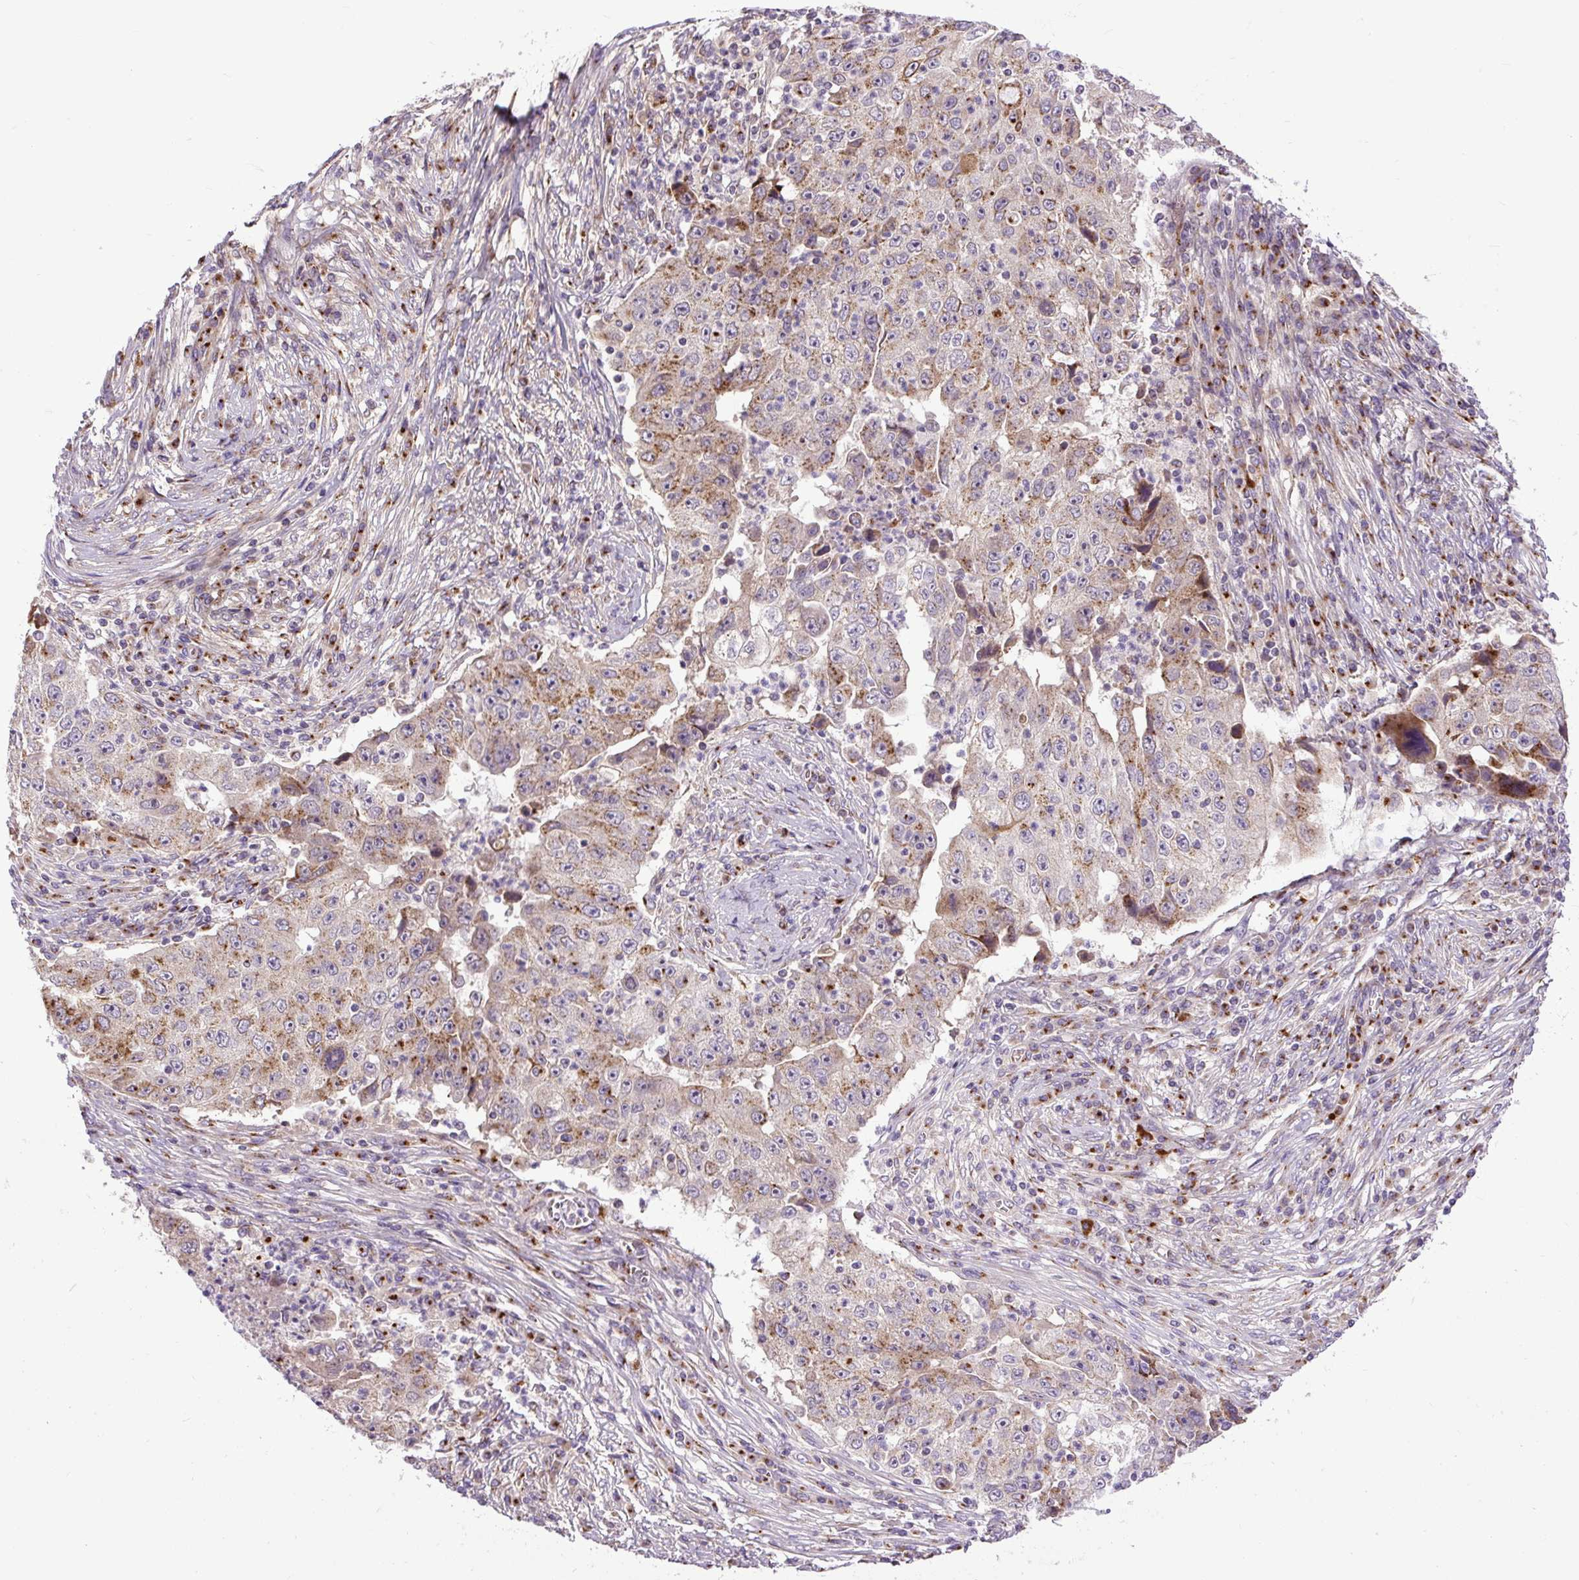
{"staining": {"intensity": "moderate", "quantity": "25%-75%", "location": "cytoplasmic/membranous"}, "tissue": "lung cancer", "cell_type": "Tumor cells", "image_type": "cancer", "snomed": [{"axis": "morphology", "description": "Squamous cell carcinoma, NOS"}, {"axis": "topography", "description": "Lung"}], "caption": "The histopathology image displays immunohistochemical staining of lung cancer. There is moderate cytoplasmic/membranous positivity is identified in approximately 25%-75% of tumor cells.", "gene": "MSMP", "patient": {"sex": "male", "age": 64}}